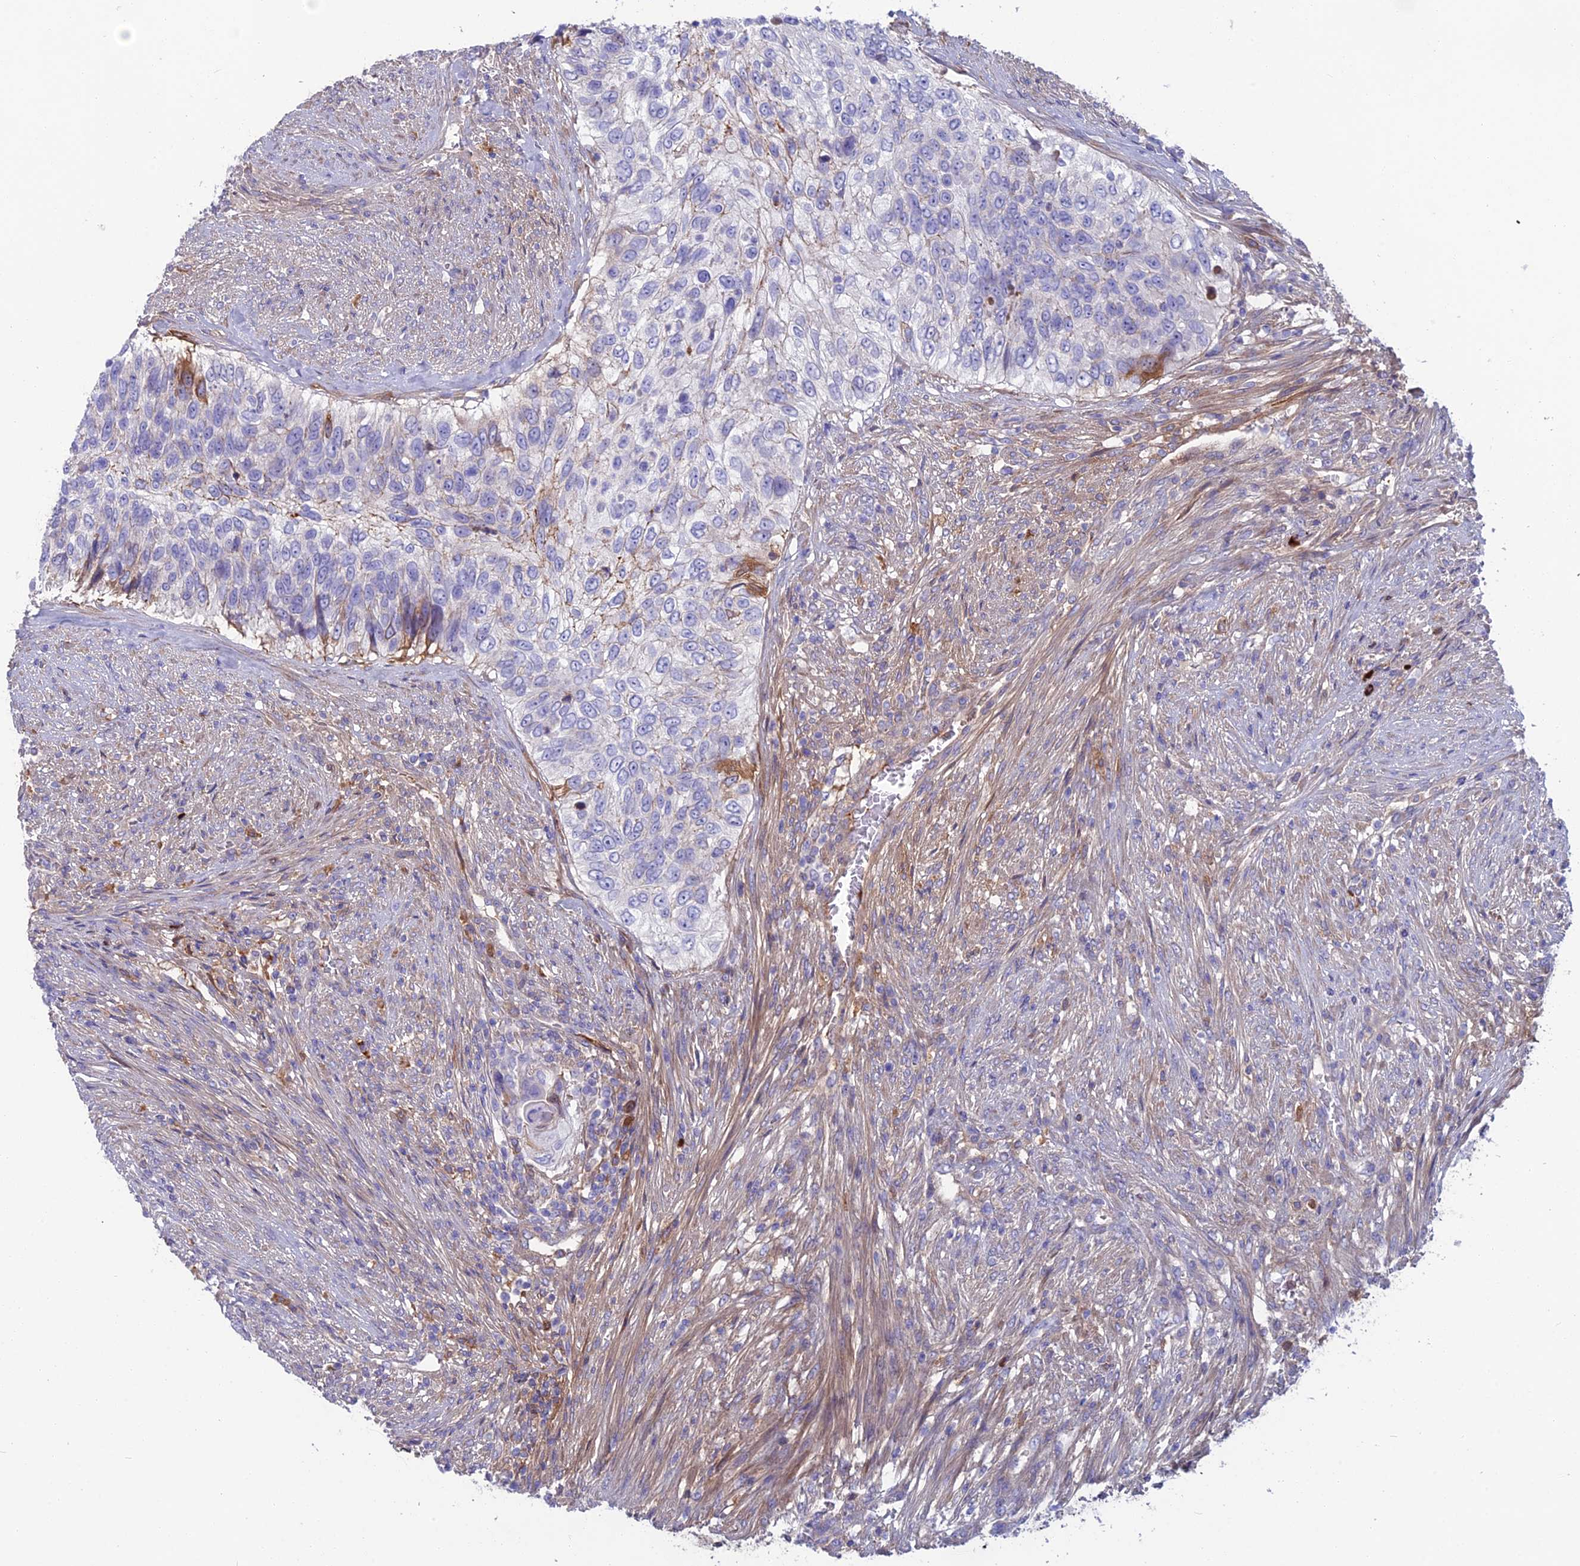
{"staining": {"intensity": "moderate", "quantity": "<25%", "location": "cytoplasmic/membranous"}, "tissue": "urothelial cancer", "cell_type": "Tumor cells", "image_type": "cancer", "snomed": [{"axis": "morphology", "description": "Urothelial carcinoma, High grade"}, {"axis": "topography", "description": "Urinary bladder"}], "caption": "Immunohistochemistry image of human high-grade urothelial carcinoma stained for a protein (brown), which reveals low levels of moderate cytoplasmic/membranous positivity in approximately <25% of tumor cells.", "gene": "SNAP91", "patient": {"sex": "female", "age": 60}}